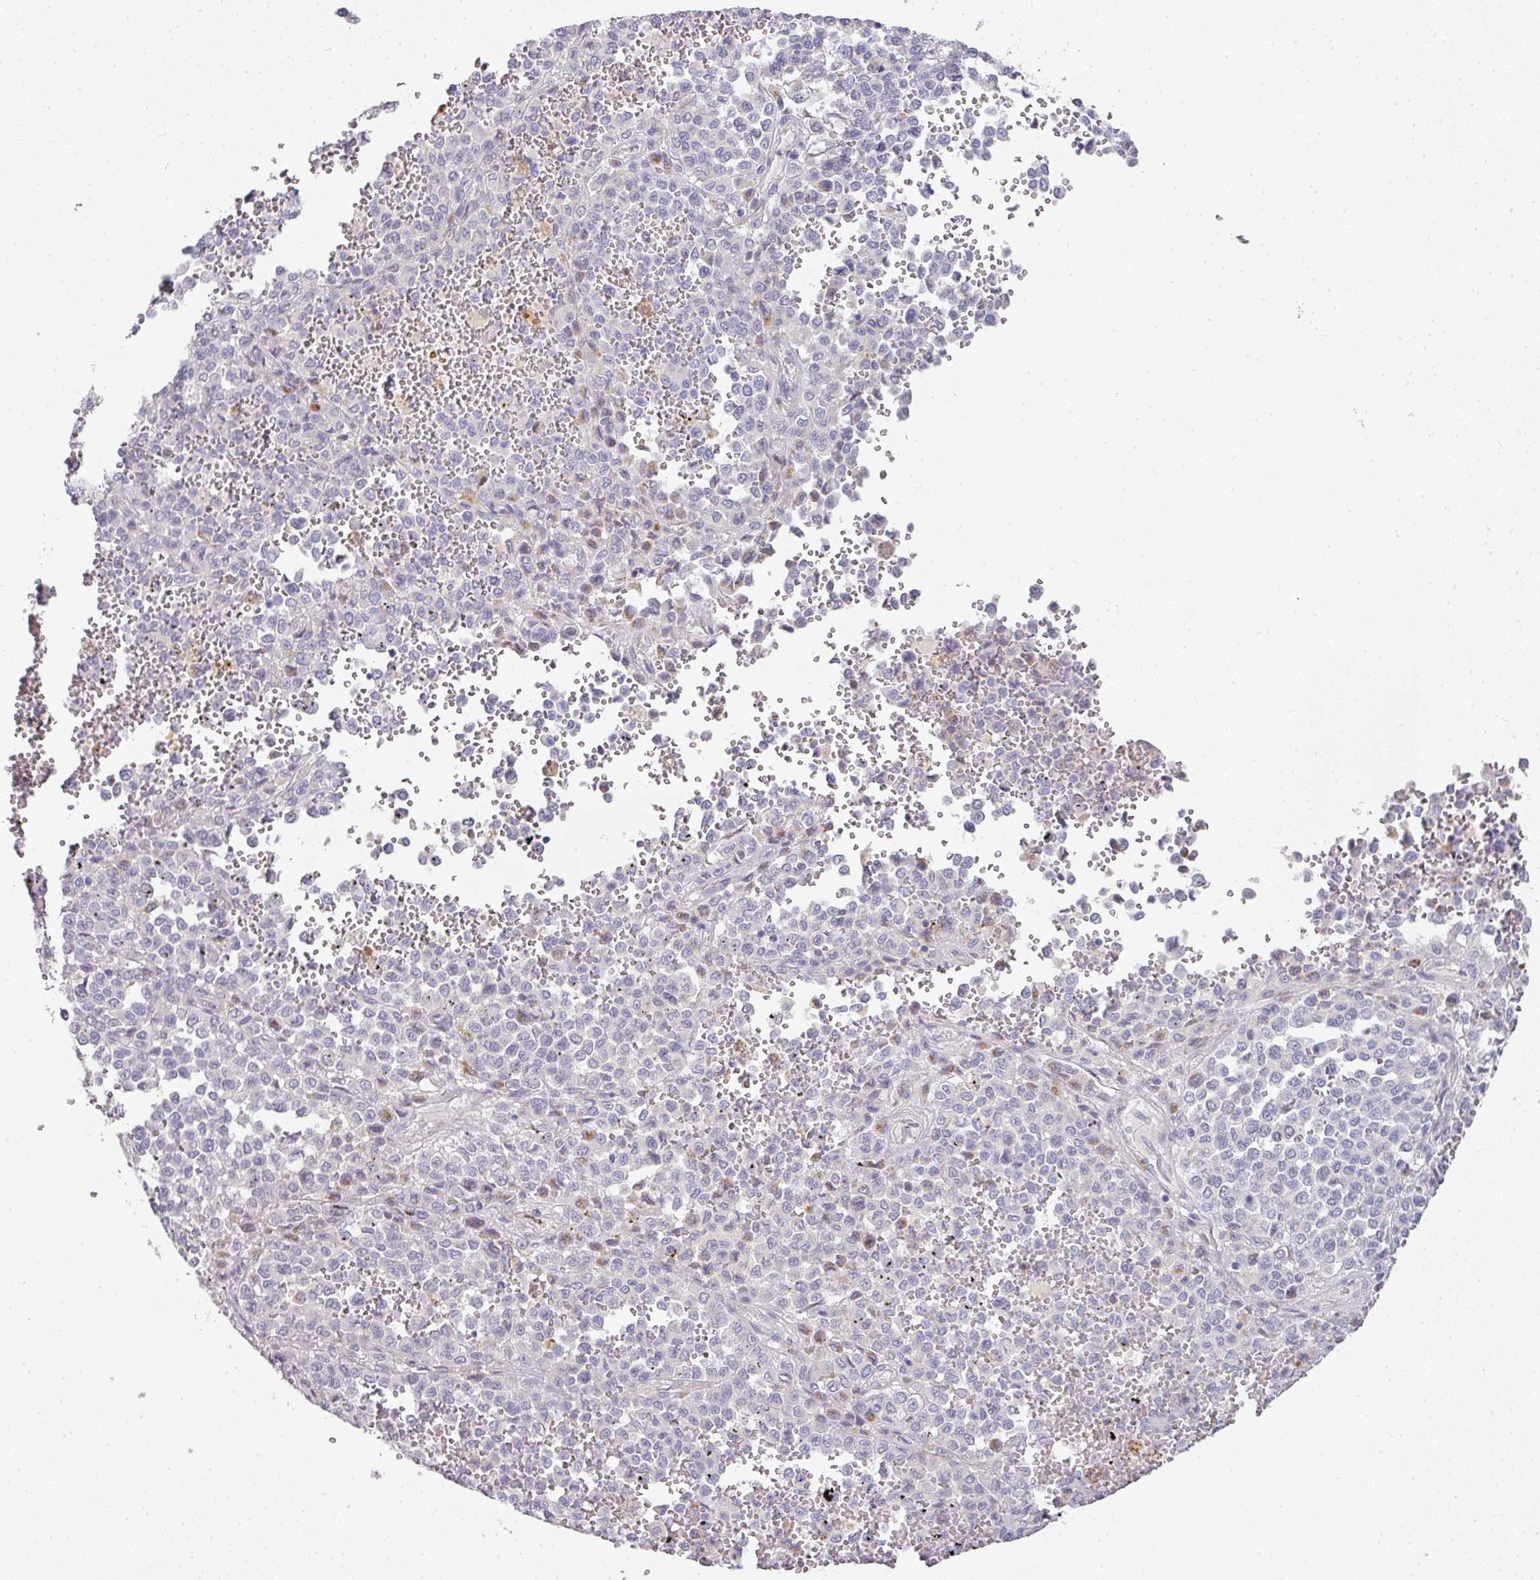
{"staining": {"intensity": "negative", "quantity": "none", "location": "none"}, "tissue": "melanoma", "cell_type": "Tumor cells", "image_type": "cancer", "snomed": [{"axis": "morphology", "description": "Malignant melanoma, Metastatic site"}, {"axis": "topography", "description": "Pancreas"}], "caption": "Tumor cells are negative for protein expression in human melanoma.", "gene": "HHEX", "patient": {"sex": "female", "age": 30}}